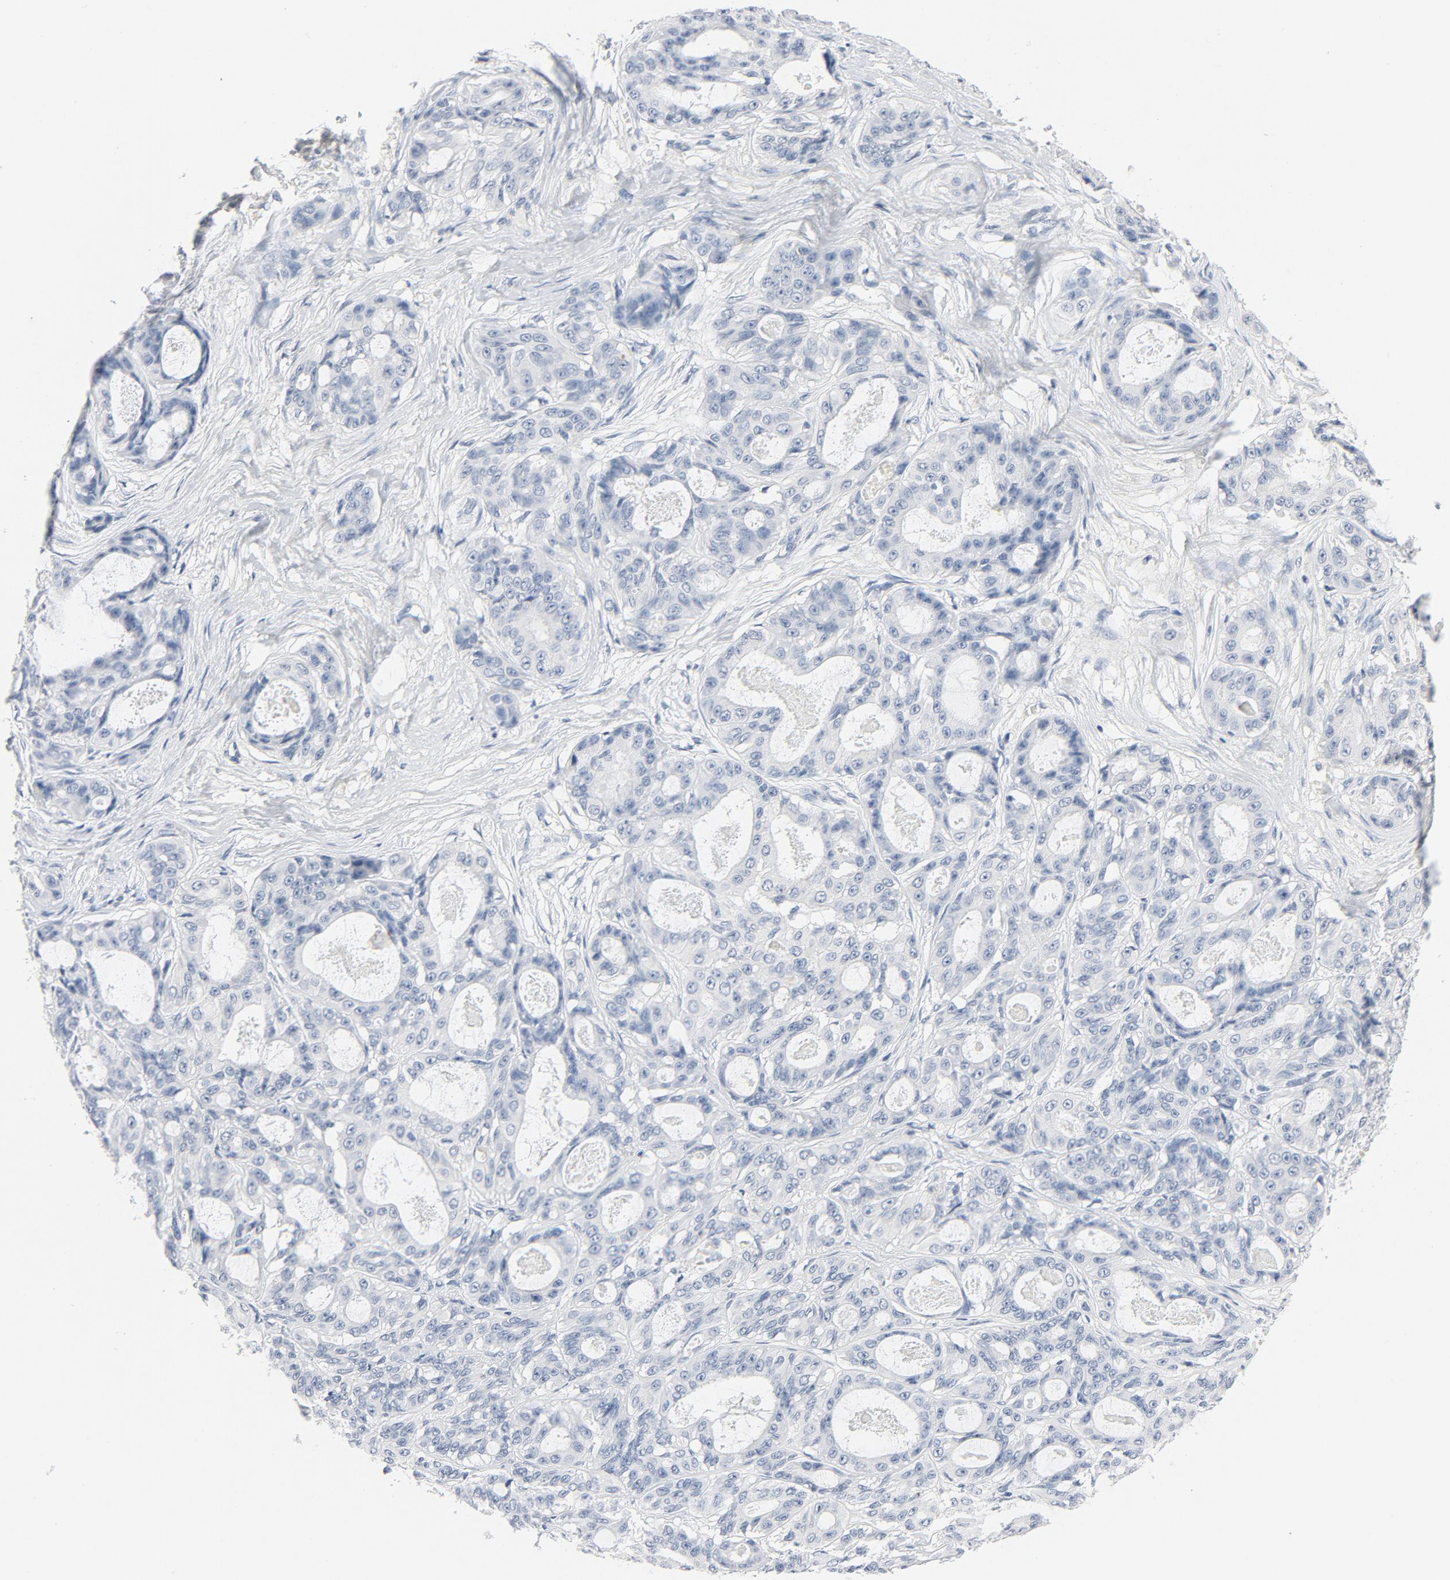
{"staining": {"intensity": "negative", "quantity": "none", "location": "none"}, "tissue": "ovarian cancer", "cell_type": "Tumor cells", "image_type": "cancer", "snomed": [{"axis": "morphology", "description": "Carcinoma, endometroid"}, {"axis": "topography", "description": "Ovary"}], "caption": "This histopathology image is of ovarian cancer stained with IHC to label a protein in brown with the nuclei are counter-stained blue. There is no staining in tumor cells. (DAB immunohistochemistry (IHC) with hematoxylin counter stain).", "gene": "ZCCHC13", "patient": {"sex": "female", "age": 61}}